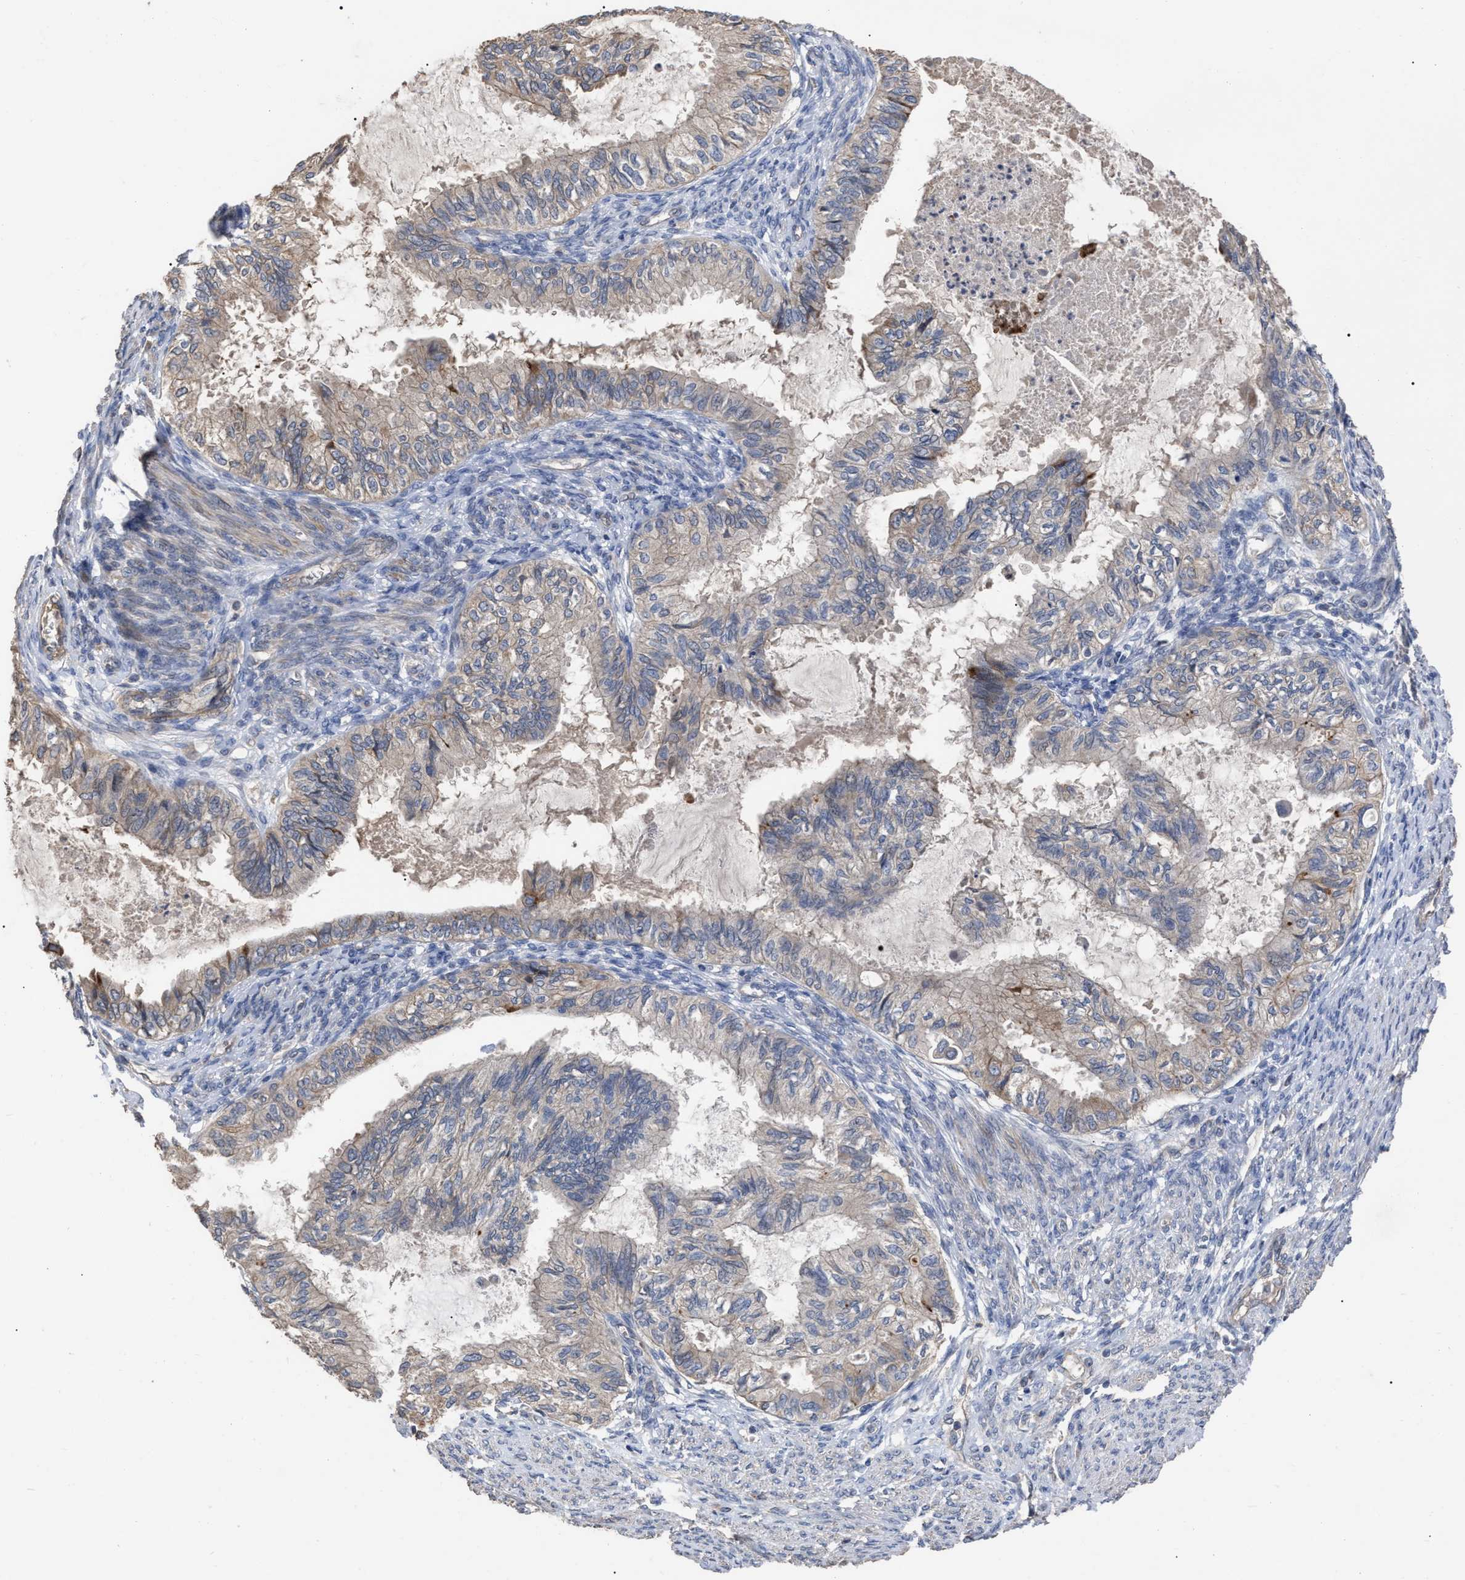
{"staining": {"intensity": "weak", "quantity": "<25%", "location": "cytoplasmic/membranous"}, "tissue": "cervical cancer", "cell_type": "Tumor cells", "image_type": "cancer", "snomed": [{"axis": "morphology", "description": "Normal tissue, NOS"}, {"axis": "morphology", "description": "Adenocarcinoma, NOS"}, {"axis": "topography", "description": "Cervix"}, {"axis": "topography", "description": "Endometrium"}], "caption": "Tumor cells show no significant protein positivity in cervical adenocarcinoma.", "gene": "BTN2A1", "patient": {"sex": "female", "age": 86}}